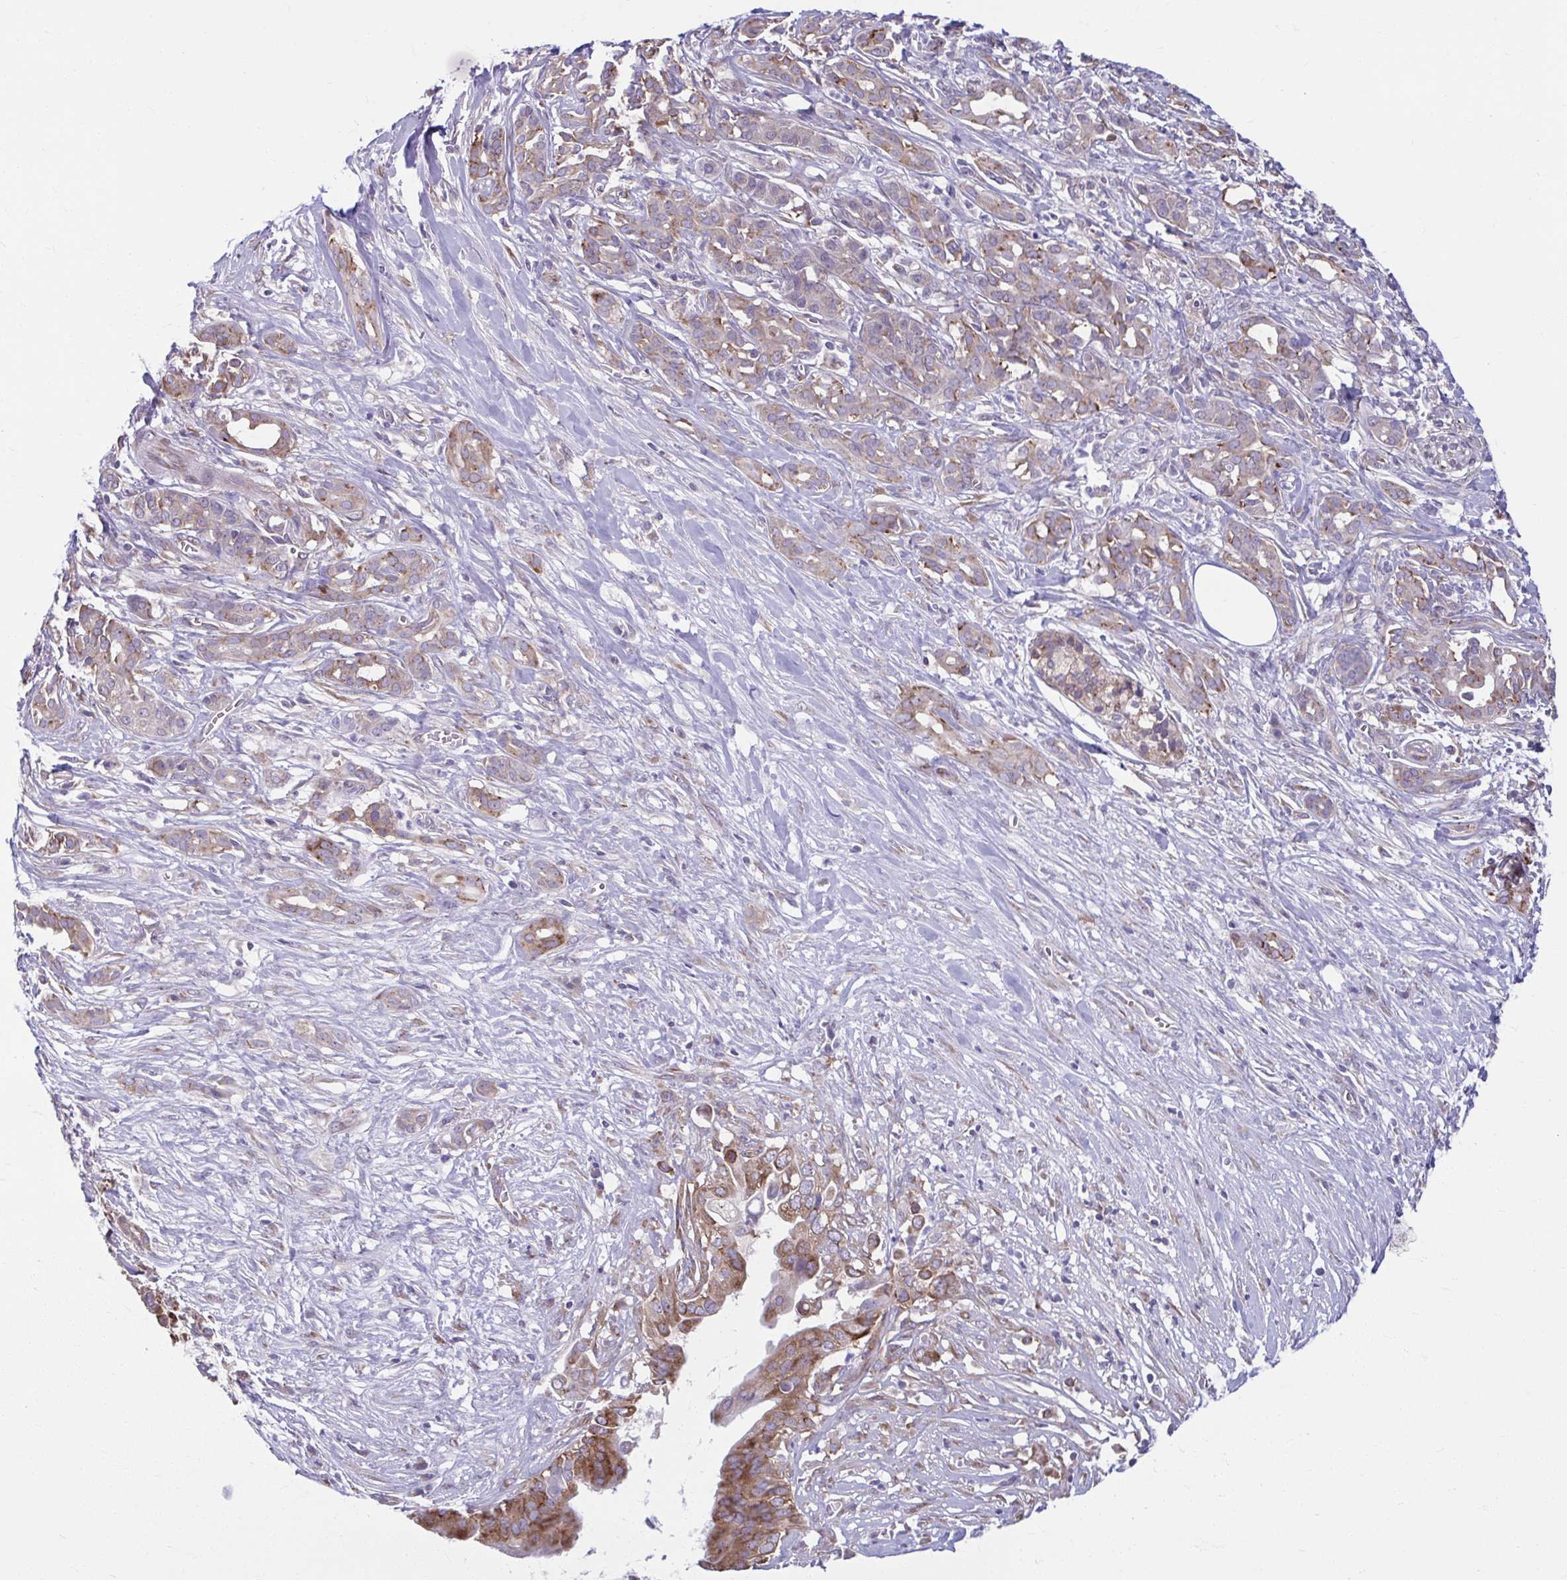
{"staining": {"intensity": "moderate", "quantity": ">75%", "location": "cytoplasmic/membranous"}, "tissue": "pancreatic cancer", "cell_type": "Tumor cells", "image_type": "cancer", "snomed": [{"axis": "morphology", "description": "Adenocarcinoma, NOS"}, {"axis": "topography", "description": "Pancreas"}], "caption": "Pancreatic adenocarcinoma stained with IHC demonstrates moderate cytoplasmic/membranous staining in about >75% of tumor cells. The staining was performed using DAB, with brown indicating positive protein expression. Nuclei are stained blue with hematoxylin.", "gene": "TMEM108", "patient": {"sex": "male", "age": 61}}